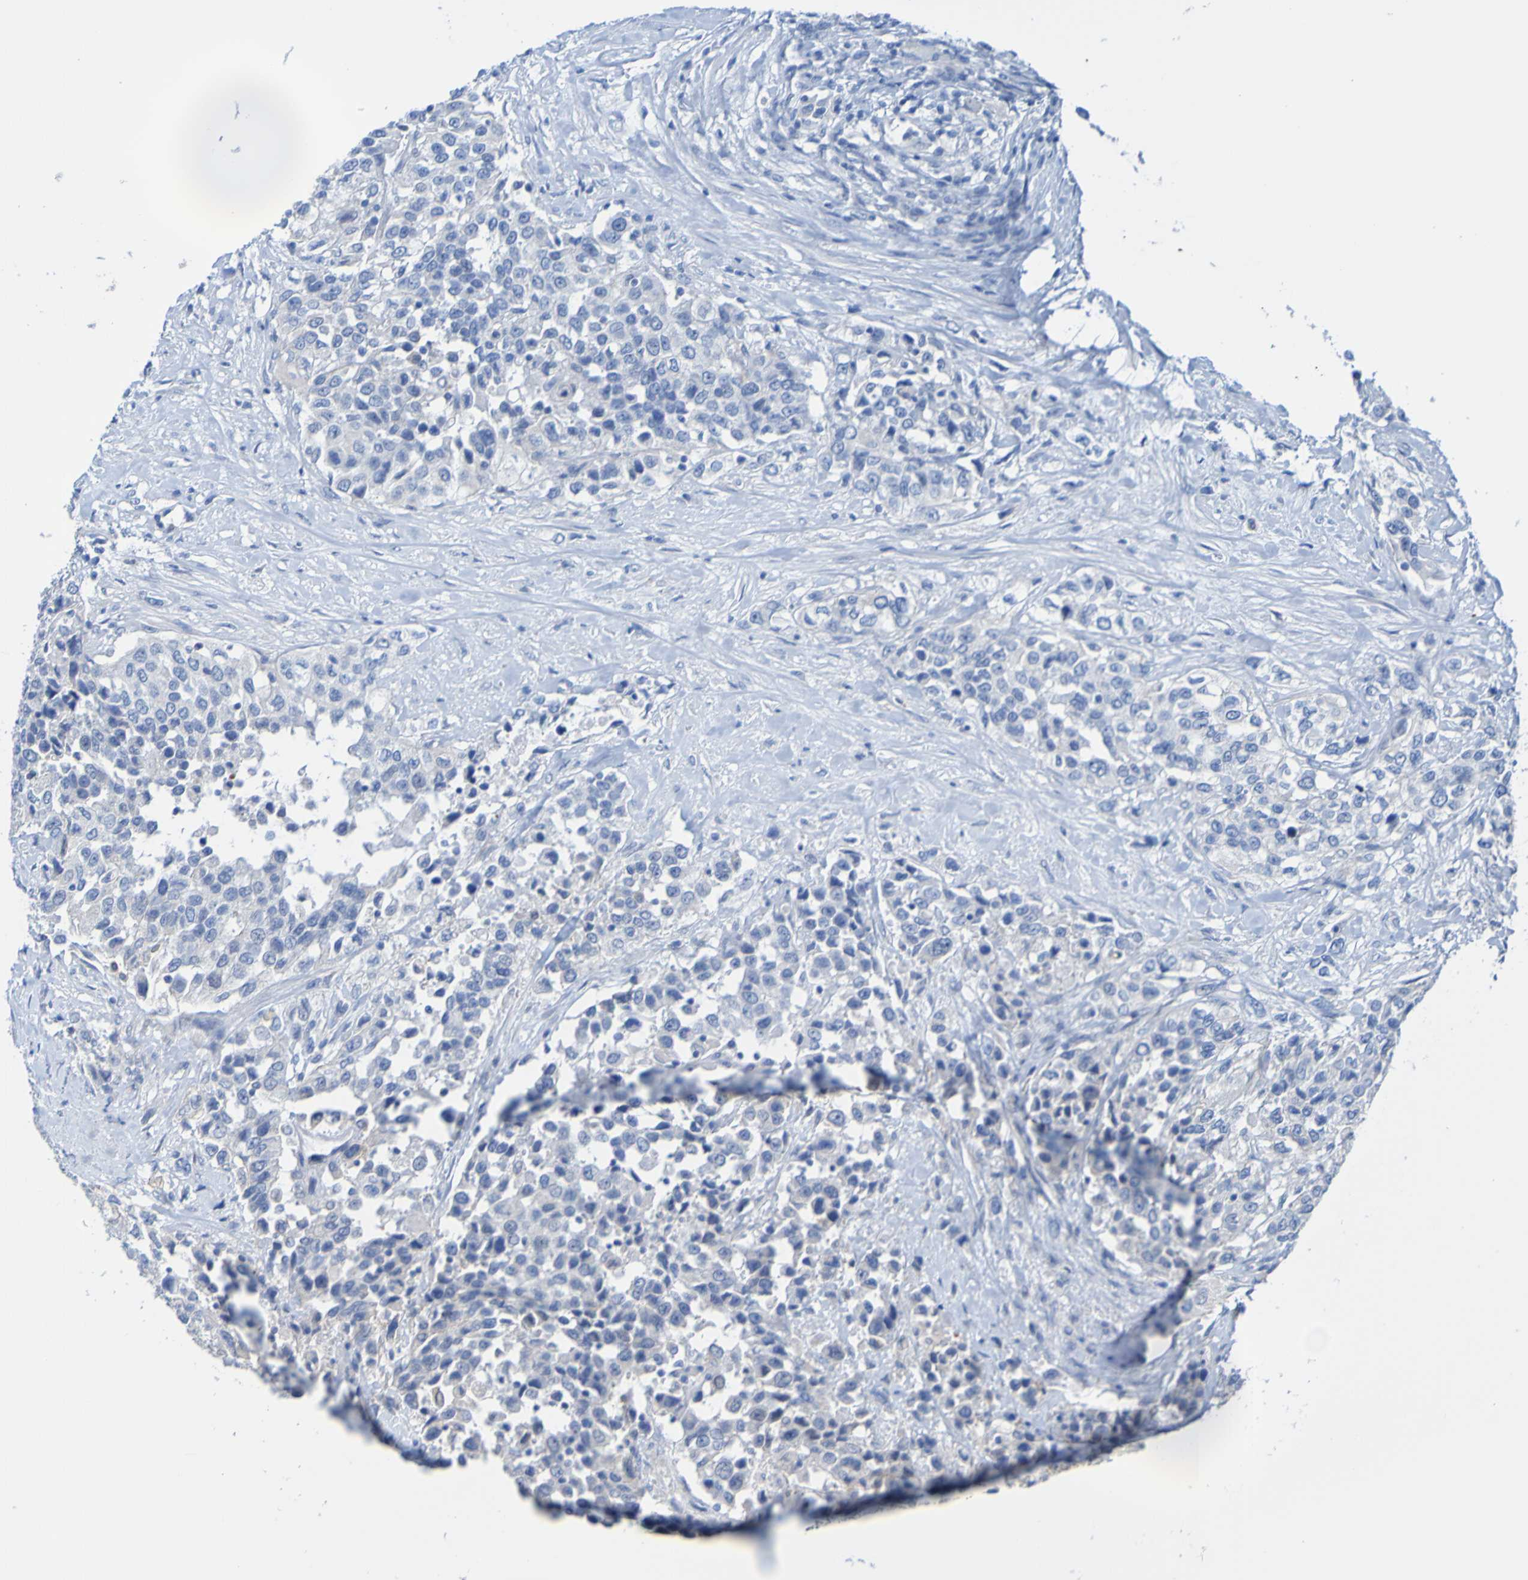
{"staining": {"intensity": "negative", "quantity": "none", "location": "none"}, "tissue": "urothelial cancer", "cell_type": "Tumor cells", "image_type": "cancer", "snomed": [{"axis": "morphology", "description": "Urothelial carcinoma, High grade"}, {"axis": "topography", "description": "Urinary bladder"}], "caption": "High magnification brightfield microscopy of urothelial carcinoma (high-grade) stained with DAB (brown) and counterstained with hematoxylin (blue): tumor cells show no significant expression. (IHC, brightfield microscopy, high magnification).", "gene": "ACMSD", "patient": {"sex": "female", "age": 80}}